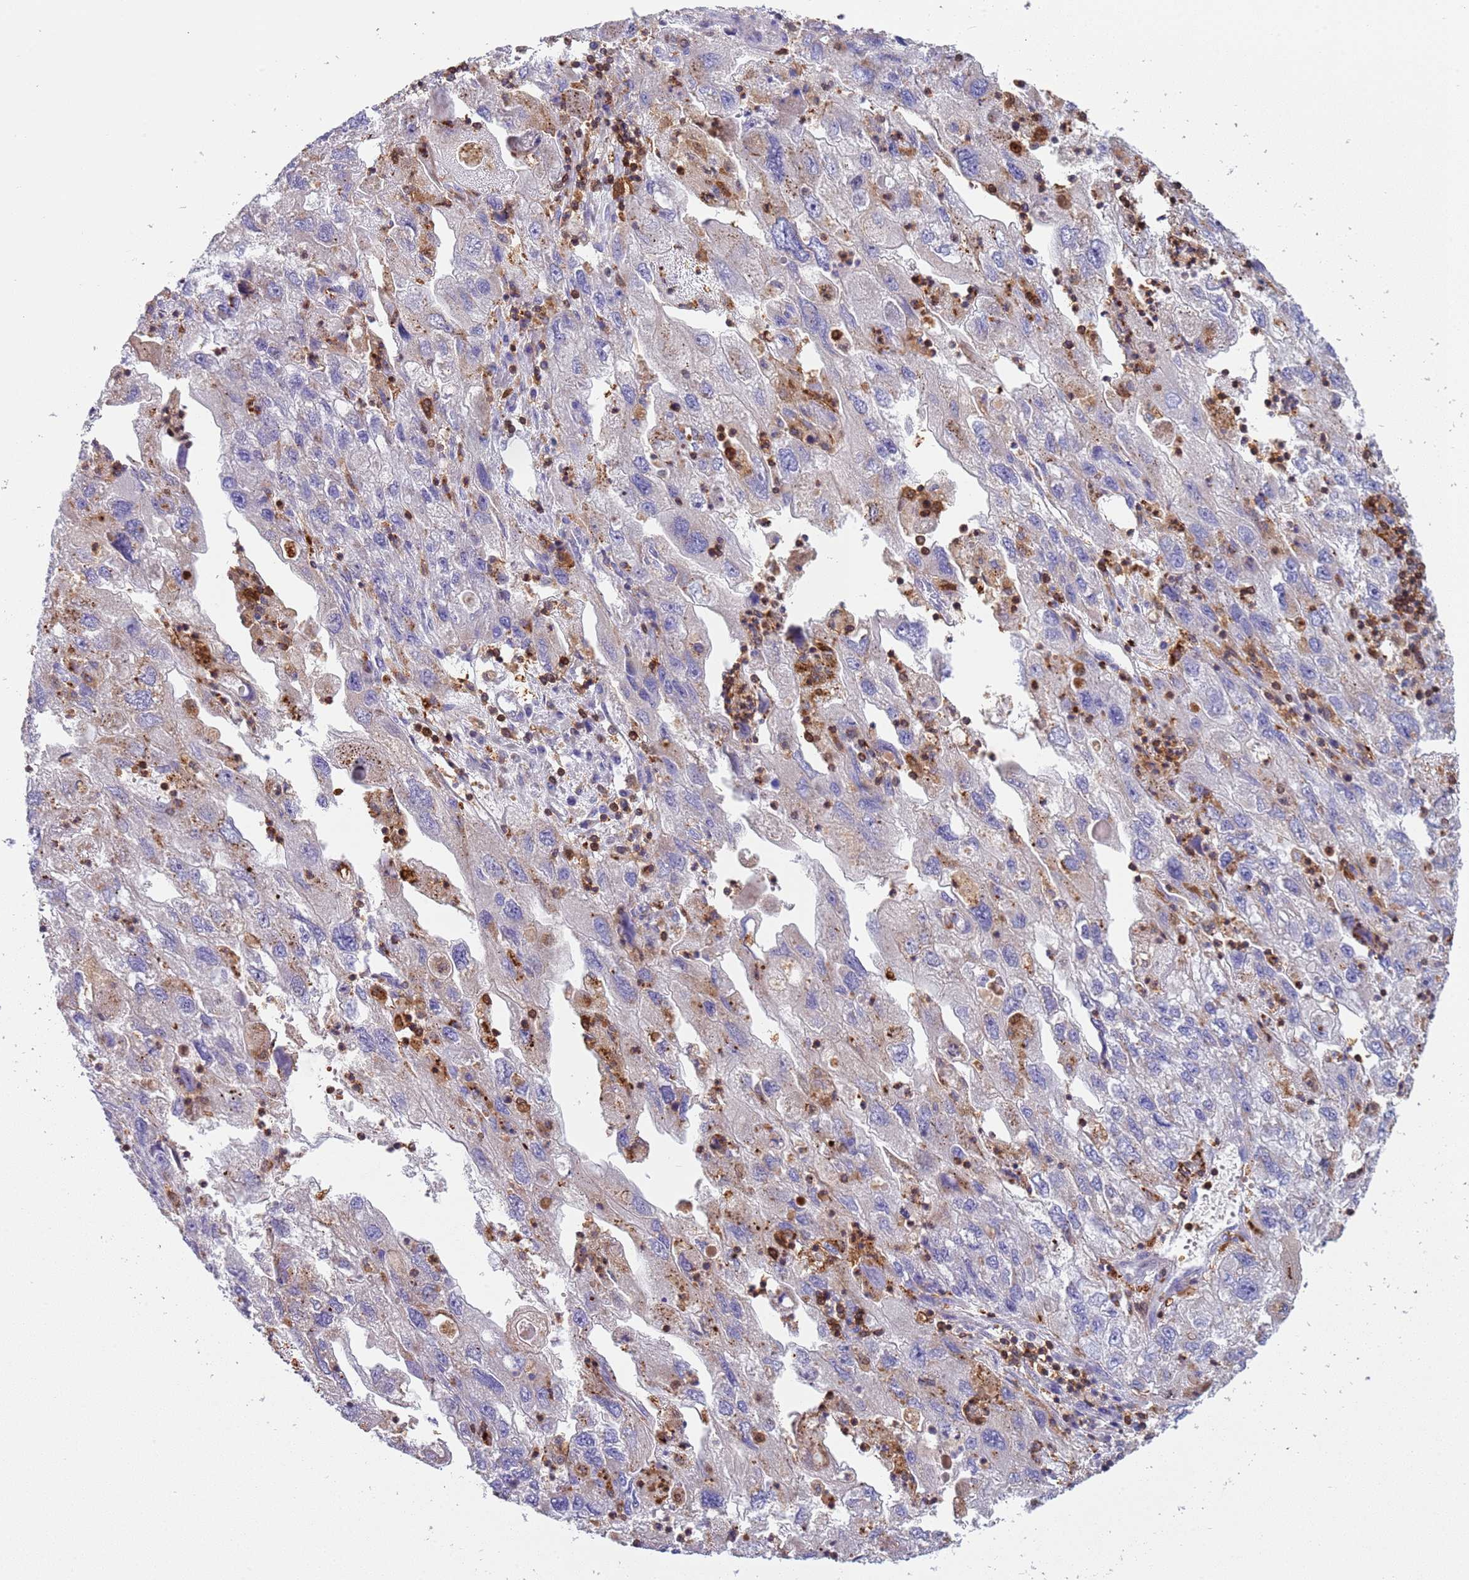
{"staining": {"intensity": "moderate", "quantity": "<25%", "location": "cytoplasmic/membranous"}, "tissue": "endometrial cancer", "cell_type": "Tumor cells", "image_type": "cancer", "snomed": [{"axis": "morphology", "description": "Adenocarcinoma, NOS"}, {"axis": "topography", "description": "Endometrium"}], "caption": "A brown stain labels moderate cytoplasmic/membranous staining of a protein in human adenocarcinoma (endometrial) tumor cells.", "gene": "TTPAL", "patient": {"sex": "female", "age": 49}}